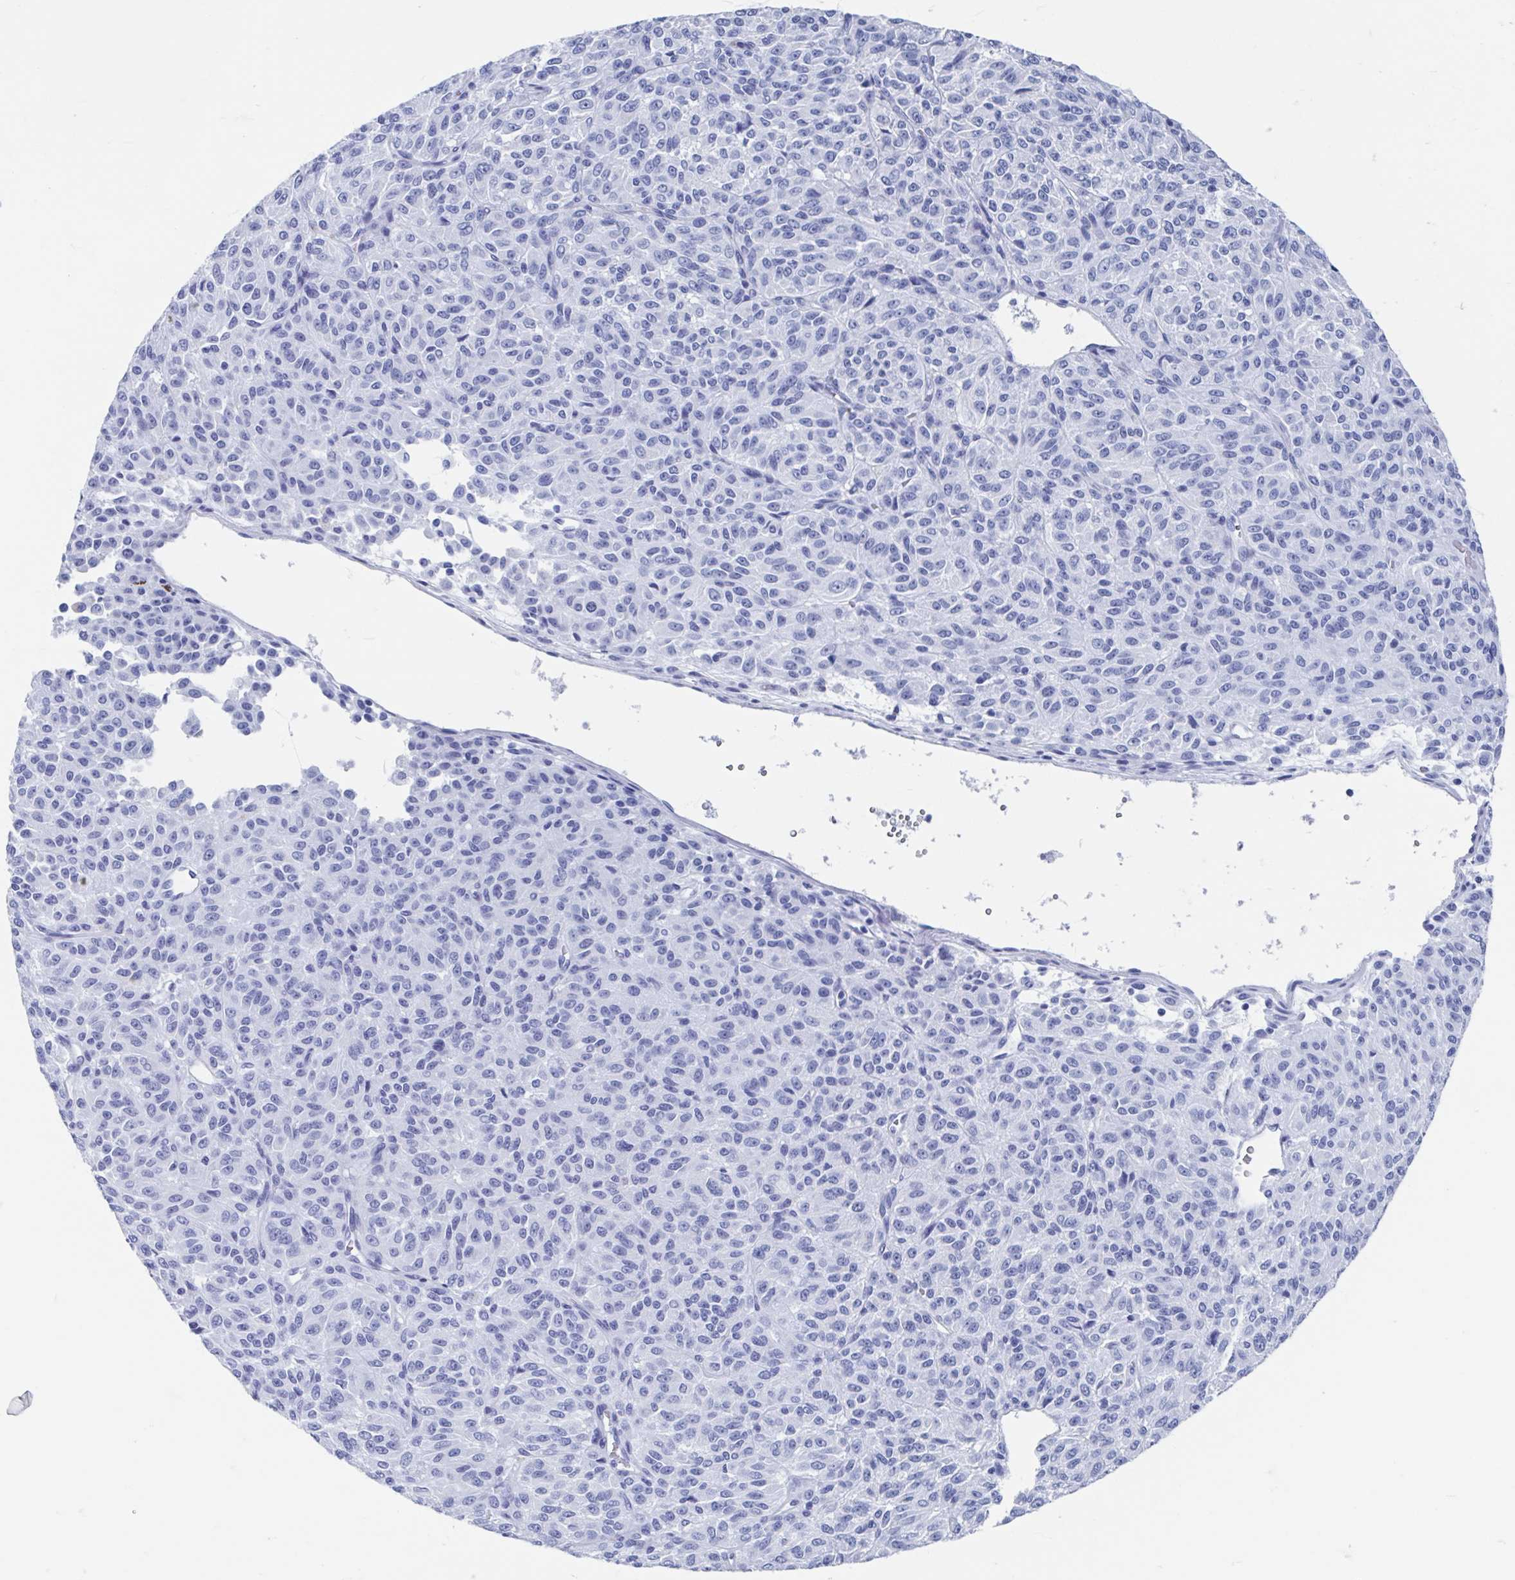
{"staining": {"intensity": "negative", "quantity": "none", "location": "none"}, "tissue": "melanoma", "cell_type": "Tumor cells", "image_type": "cancer", "snomed": [{"axis": "morphology", "description": "Malignant melanoma, Metastatic site"}, {"axis": "topography", "description": "Brain"}], "caption": "The histopathology image reveals no staining of tumor cells in malignant melanoma (metastatic site).", "gene": "C10orf53", "patient": {"sex": "female", "age": 56}}